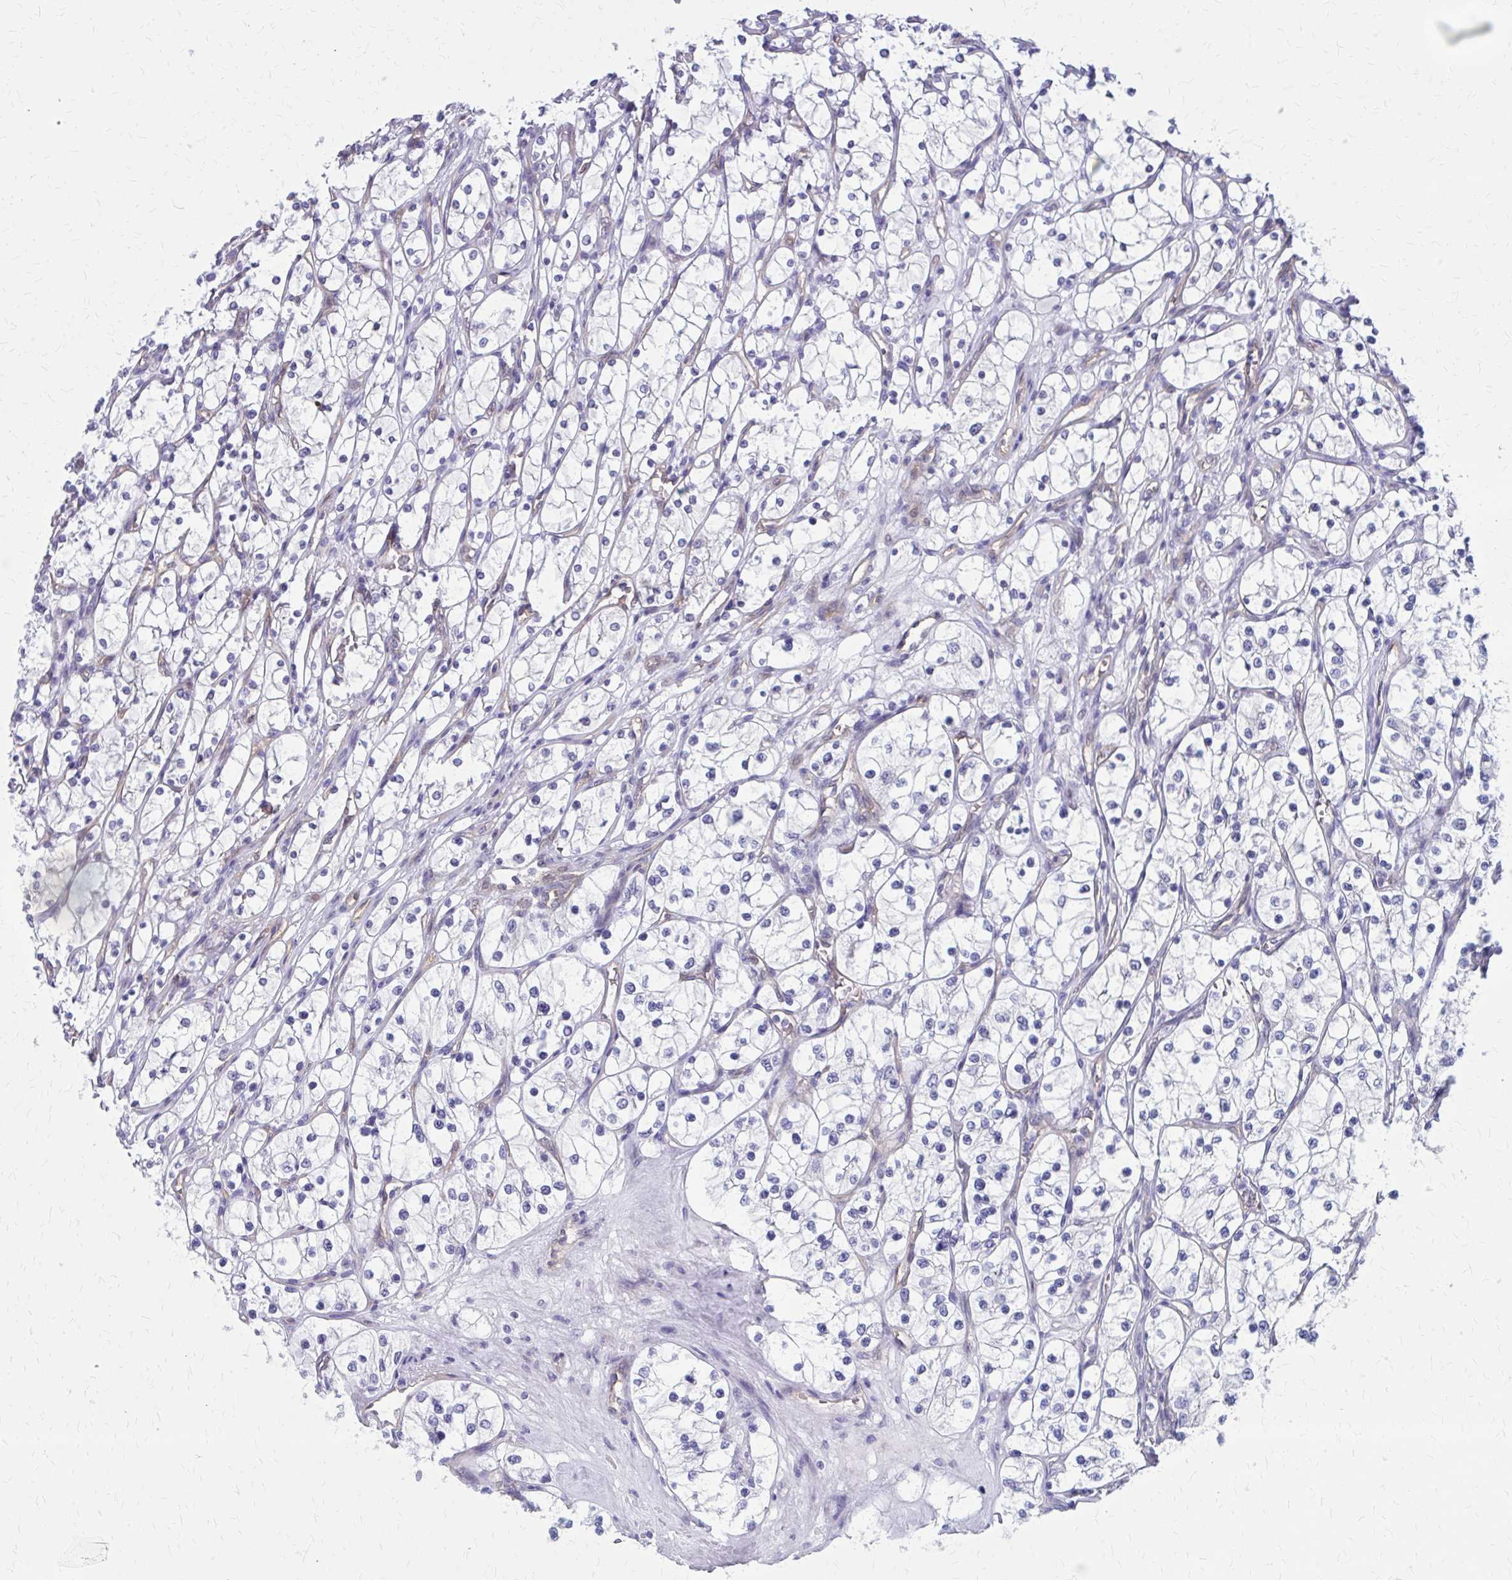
{"staining": {"intensity": "negative", "quantity": "none", "location": "none"}, "tissue": "renal cancer", "cell_type": "Tumor cells", "image_type": "cancer", "snomed": [{"axis": "morphology", "description": "Adenocarcinoma, NOS"}, {"axis": "topography", "description": "Kidney"}], "caption": "There is no significant staining in tumor cells of renal cancer.", "gene": "CLIC2", "patient": {"sex": "female", "age": 69}}